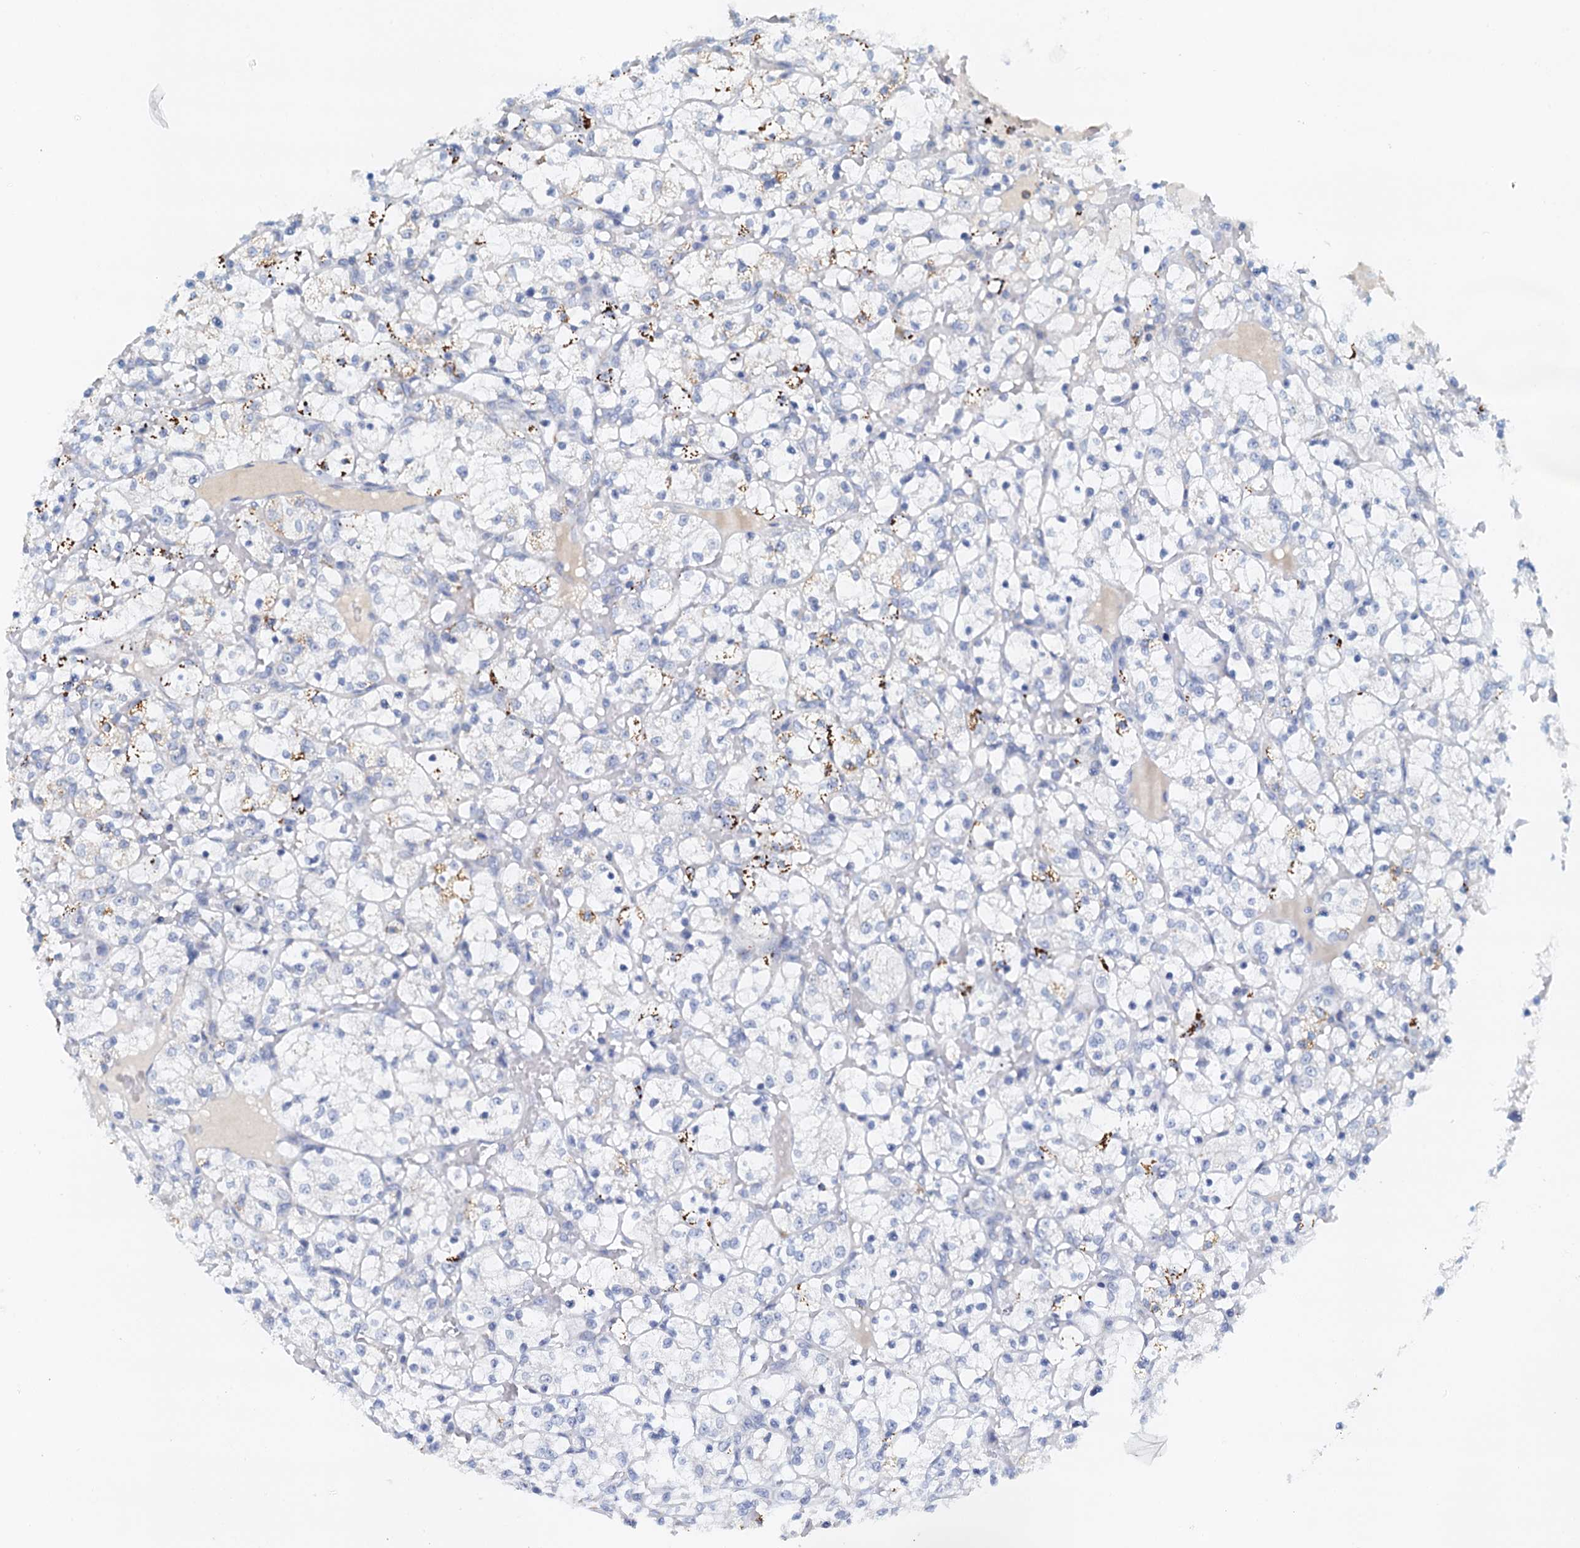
{"staining": {"intensity": "negative", "quantity": "none", "location": "none"}, "tissue": "renal cancer", "cell_type": "Tumor cells", "image_type": "cancer", "snomed": [{"axis": "morphology", "description": "Adenocarcinoma, NOS"}, {"axis": "topography", "description": "Kidney"}], "caption": "Human renal cancer (adenocarcinoma) stained for a protein using immunohistochemistry (IHC) exhibits no expression in tumor cells.", "gene": "POC1A", "patient": {"sex": "female", "age": 69}}